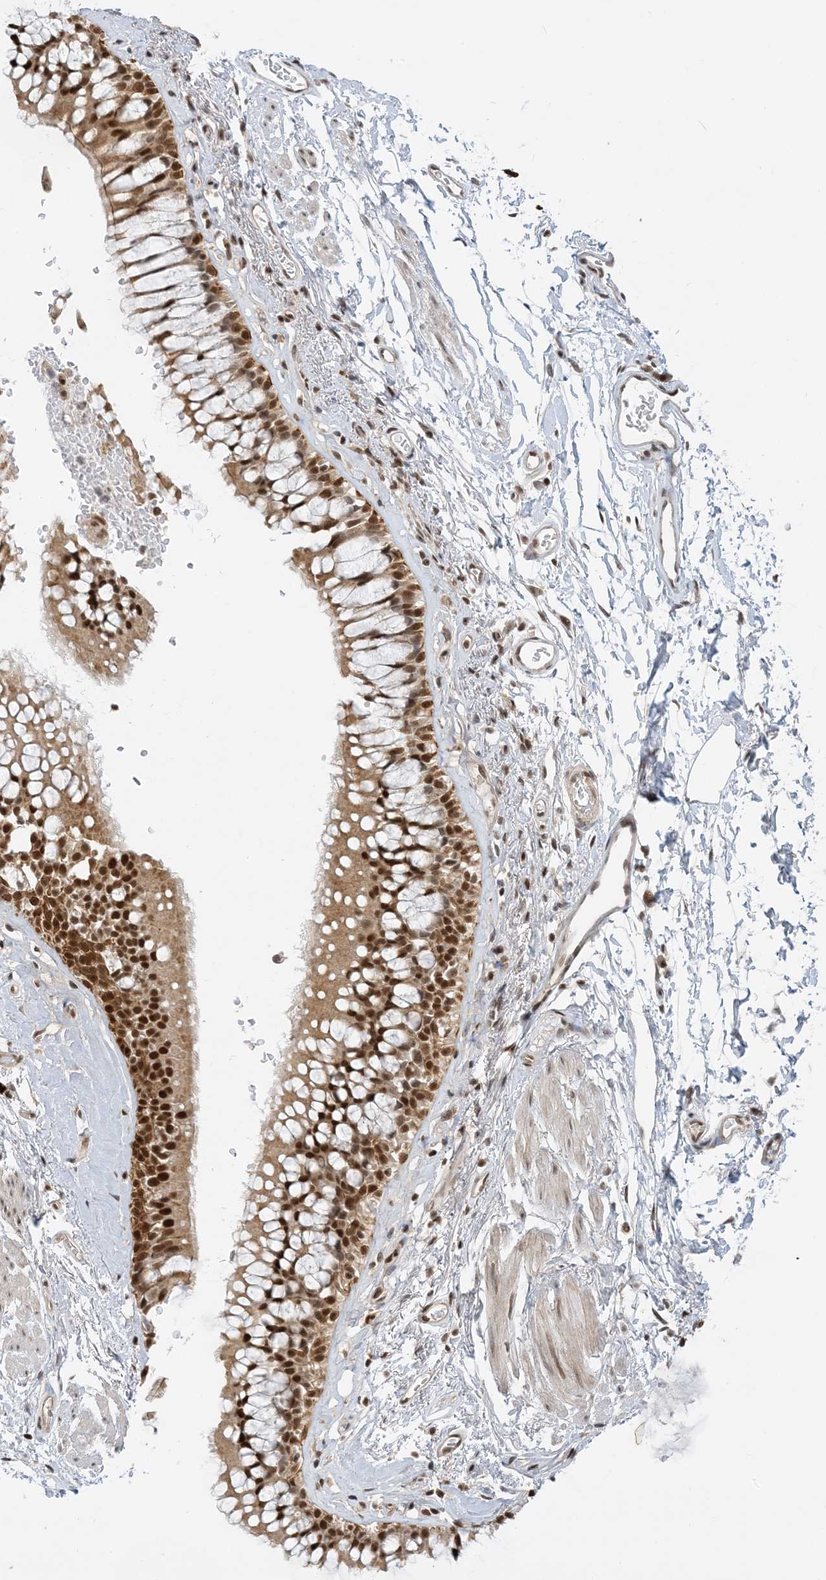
{"staining": {"intensity": "strong", "quantity": ">75%", "location": "nuclear"}, "tissue": "bronchus", "cell_type": "Respiratory epithelial cells", "image_type": "normal", "snomed": [{"axis": "morphology", "description": "Normal tissue, NOS"}, {"axis": "morphology", "description": "Inflammation, NOS"}, {"axis": "topography", "description": "Cartilage tissue"}, {"axis": "topography", "description": "Bronchus"}, {"axis": "topography", "description": "Lung"}], "caption": "Immunohistochemistry micrograph of benign bronchus: bronchus stained using immunohistochemistry exhibits high levels of strong protein expression localized specifically in the nuclear of respiratory epithelial cells, appearing as a nuclear brown color.", "gene": "ZNF740", "patient": {"sex": "female", "age": 64}}